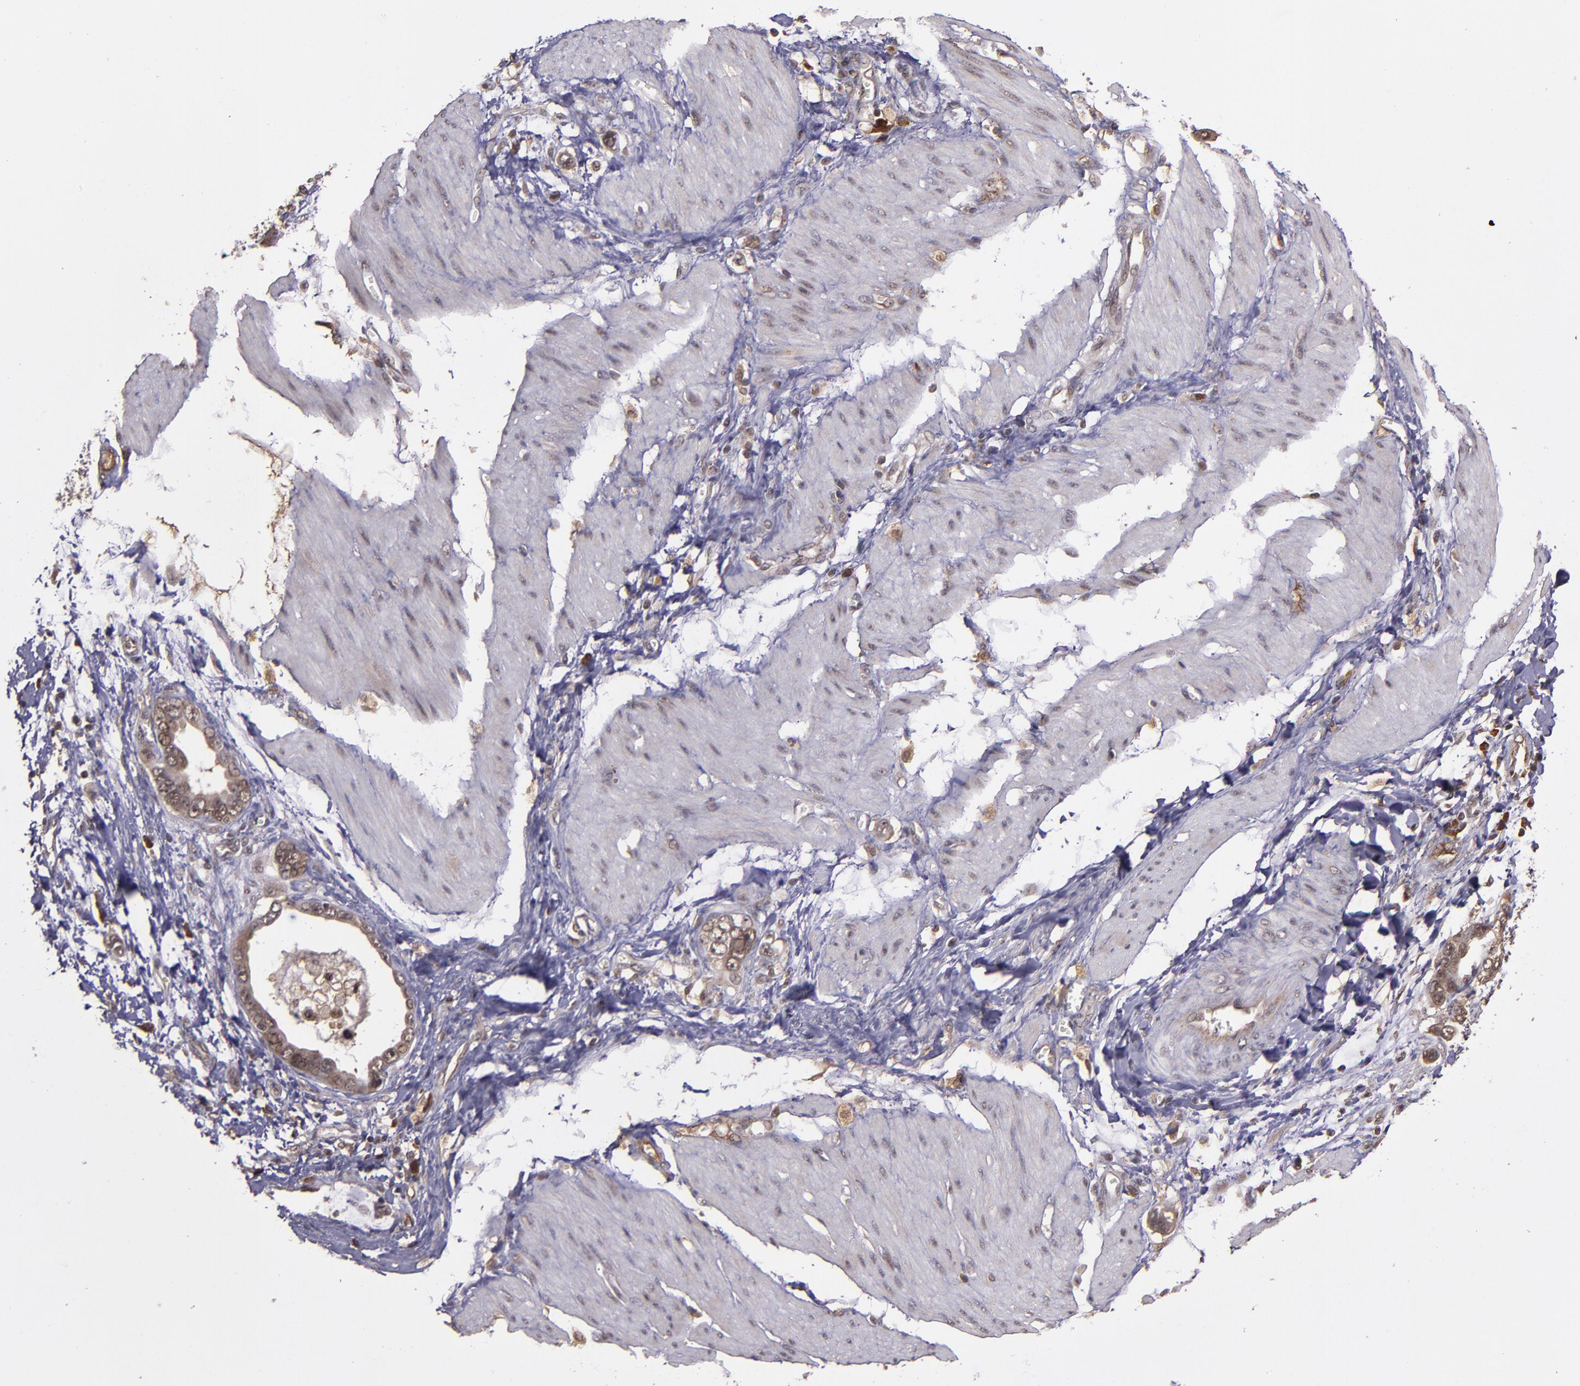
{"staining": {"intensity": "moderate", "quantity": ">75%", "location": "cytoplasmic/membranous"}, "tissue": "stomach cancer", "cell_type": "Tumor cells", "image_type": "cancer", "snomed": [{"axis": "morphology", "description": "Adenocarcinoma, NOS"}, {"axis": "topography", "description": "Stomach"}], "caption": "DAB (3,3'-diaminobenzidine) immunohistochemical staining of human adenocarcinoma (stomach) displays moderate cytoplasmic/membranous protein expression in about >75% of tumor cells.", "gene": "RIOK3", "patient": {"sex": "male", "age": 78}}